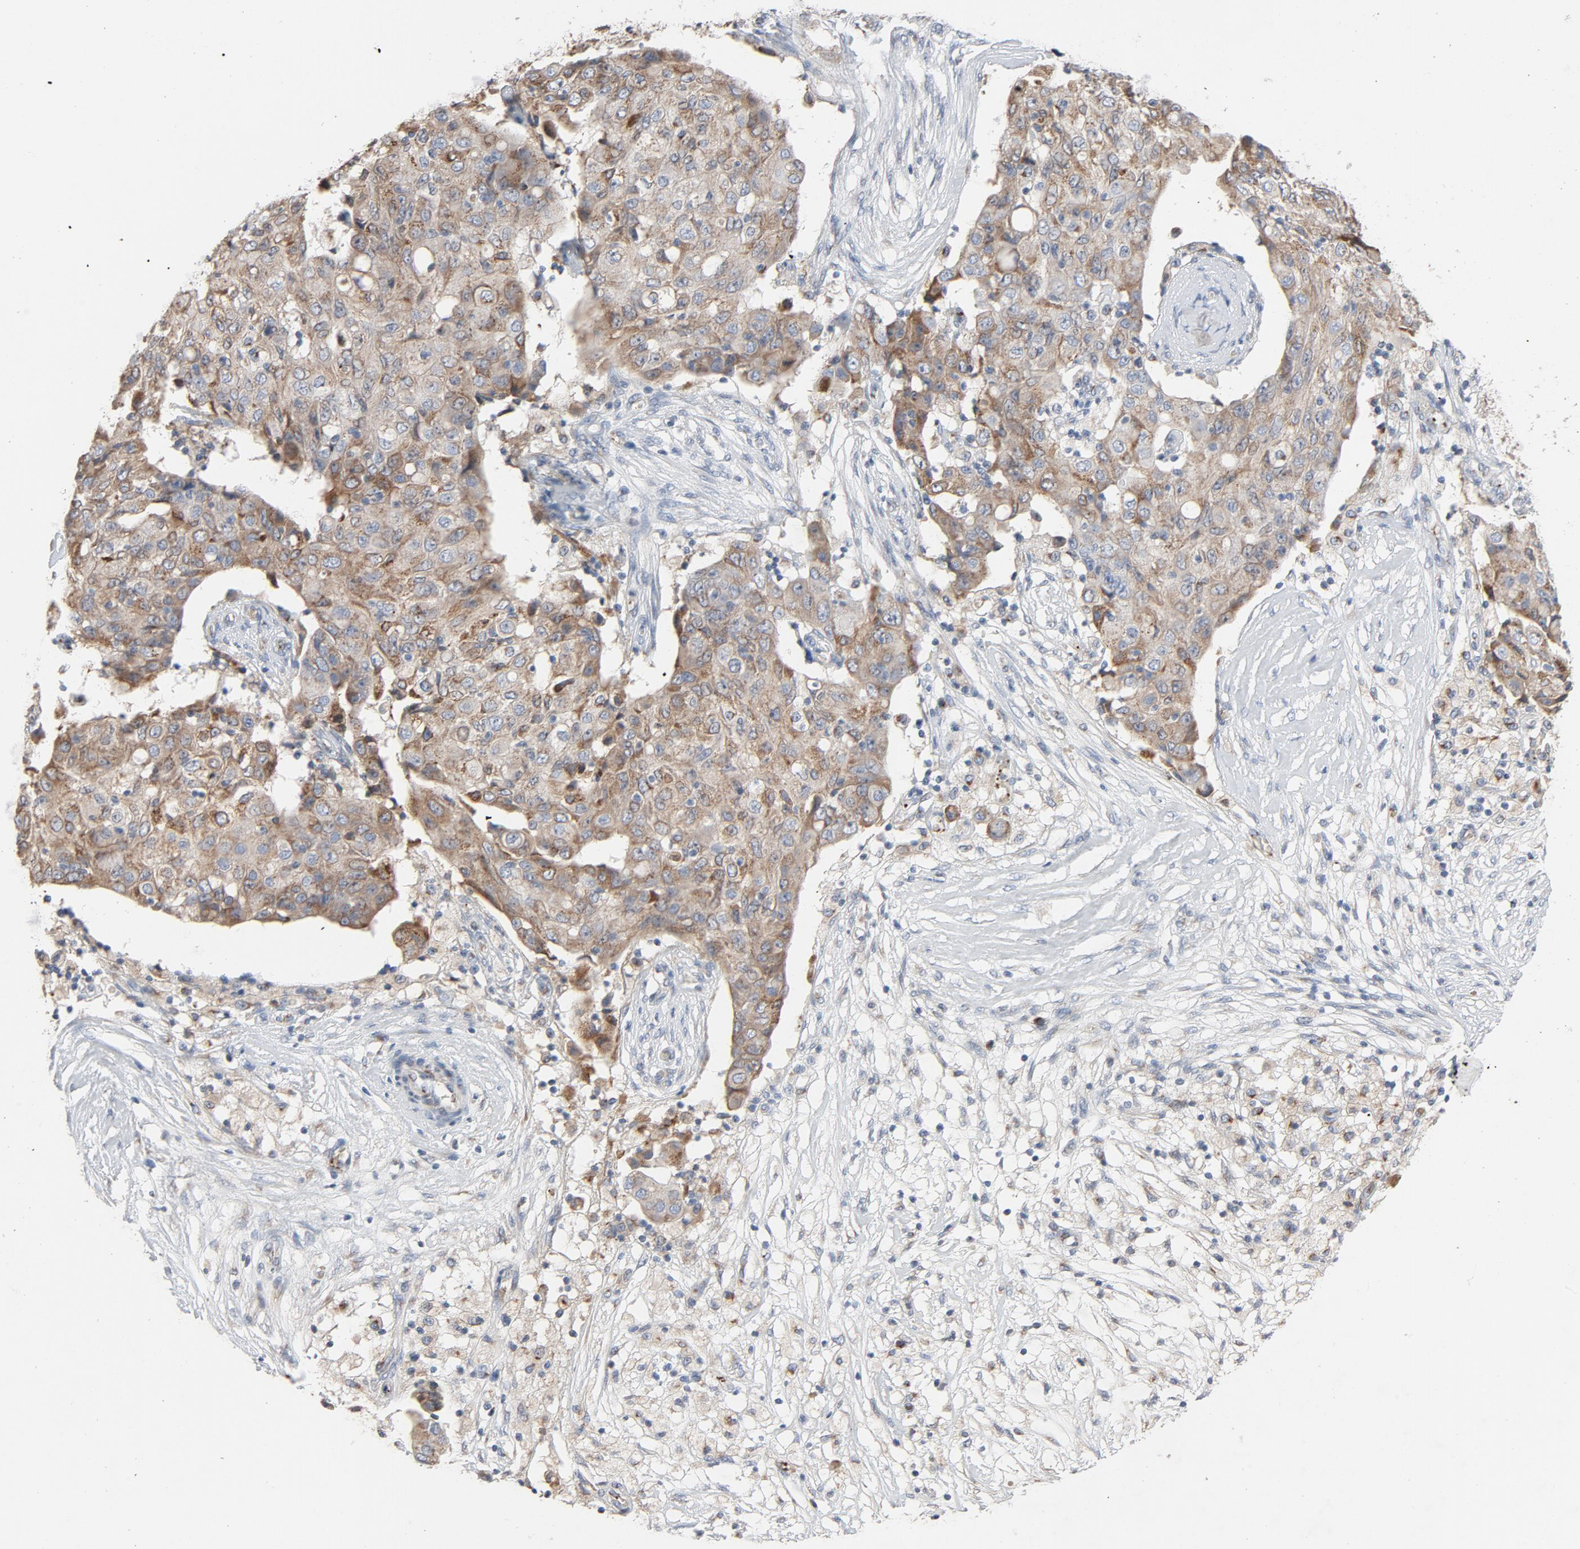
{"staining": {"intensity": "weak", "quantity": ">75%", "location": "cytoplasmic/membranous"}, "tissue": "ovarian cancer", "cell_type": "Tumor cells", "image_type": "cancer", "snomed": [{"axis": "morphology", "description": "Cystadenocarcinoma, serous, NOS"}, {"axis": "topography", "description": "Ovary"}], "caption": "This is an image of immunohistochemistry staining of ovarian cancer, which shows weak positivity in the cytoplasmic/membranous of tumor cells.", "gene": "LMAN2", "patient": {"sex": "female", "age": 77}}